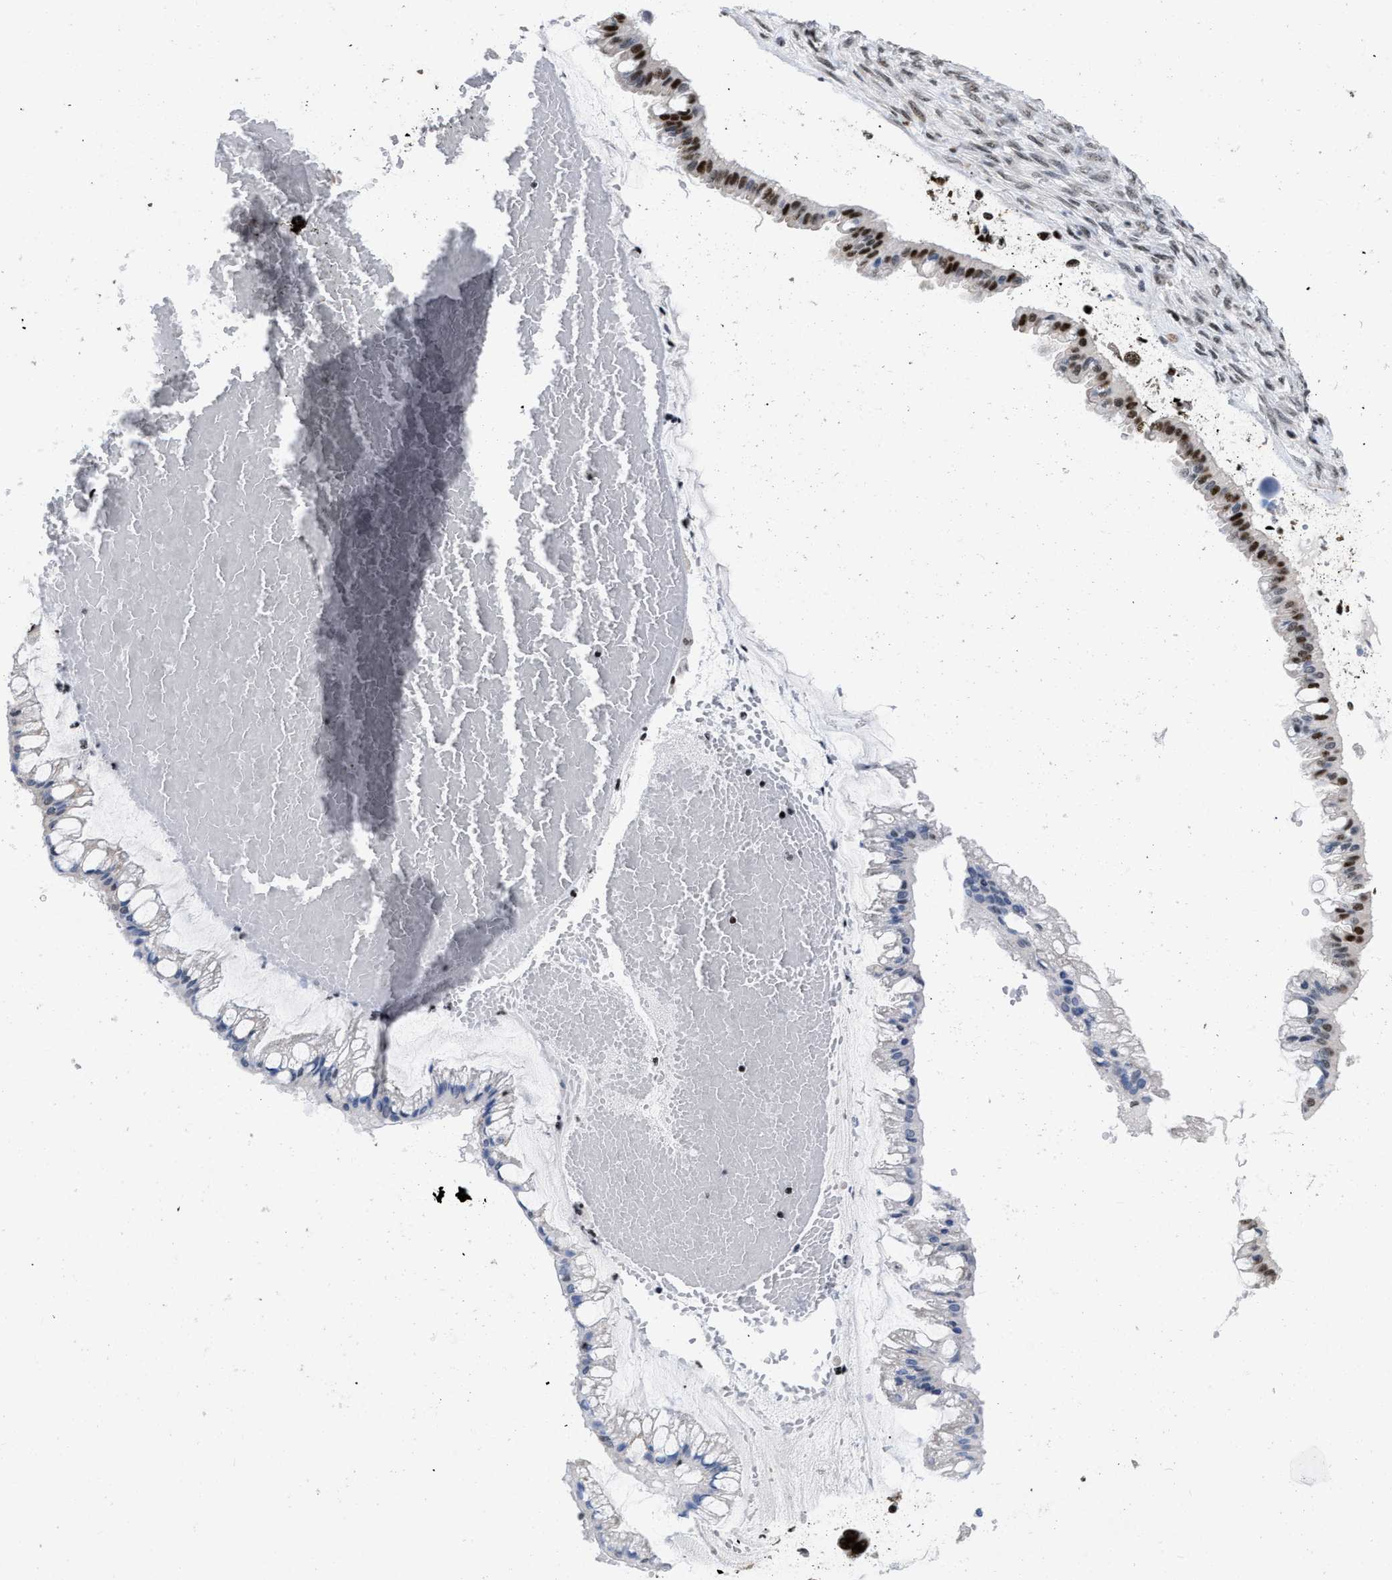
{"staining": {"intensity": "strong", "quantity": "<25%", "location": "nuclear"}, "tissue": "ovarian cancer", "cell_type": "Tumor cells", "image_type": "cancer", "snomed": [{"axis": "morphology", "description": "Cystadenocarcinoma, mucinous, NOS"}, {"axis": "topography", "description": "Ovary"}], "caption": "A high-resolution micrograph shows immunohistochemistry (IHC) staining of ovarian cancer, which shows strong nuclear staining in about <25% of tumor cells.", "gene": "CREB1", "patient": {"sex": "female", "age": 73}}